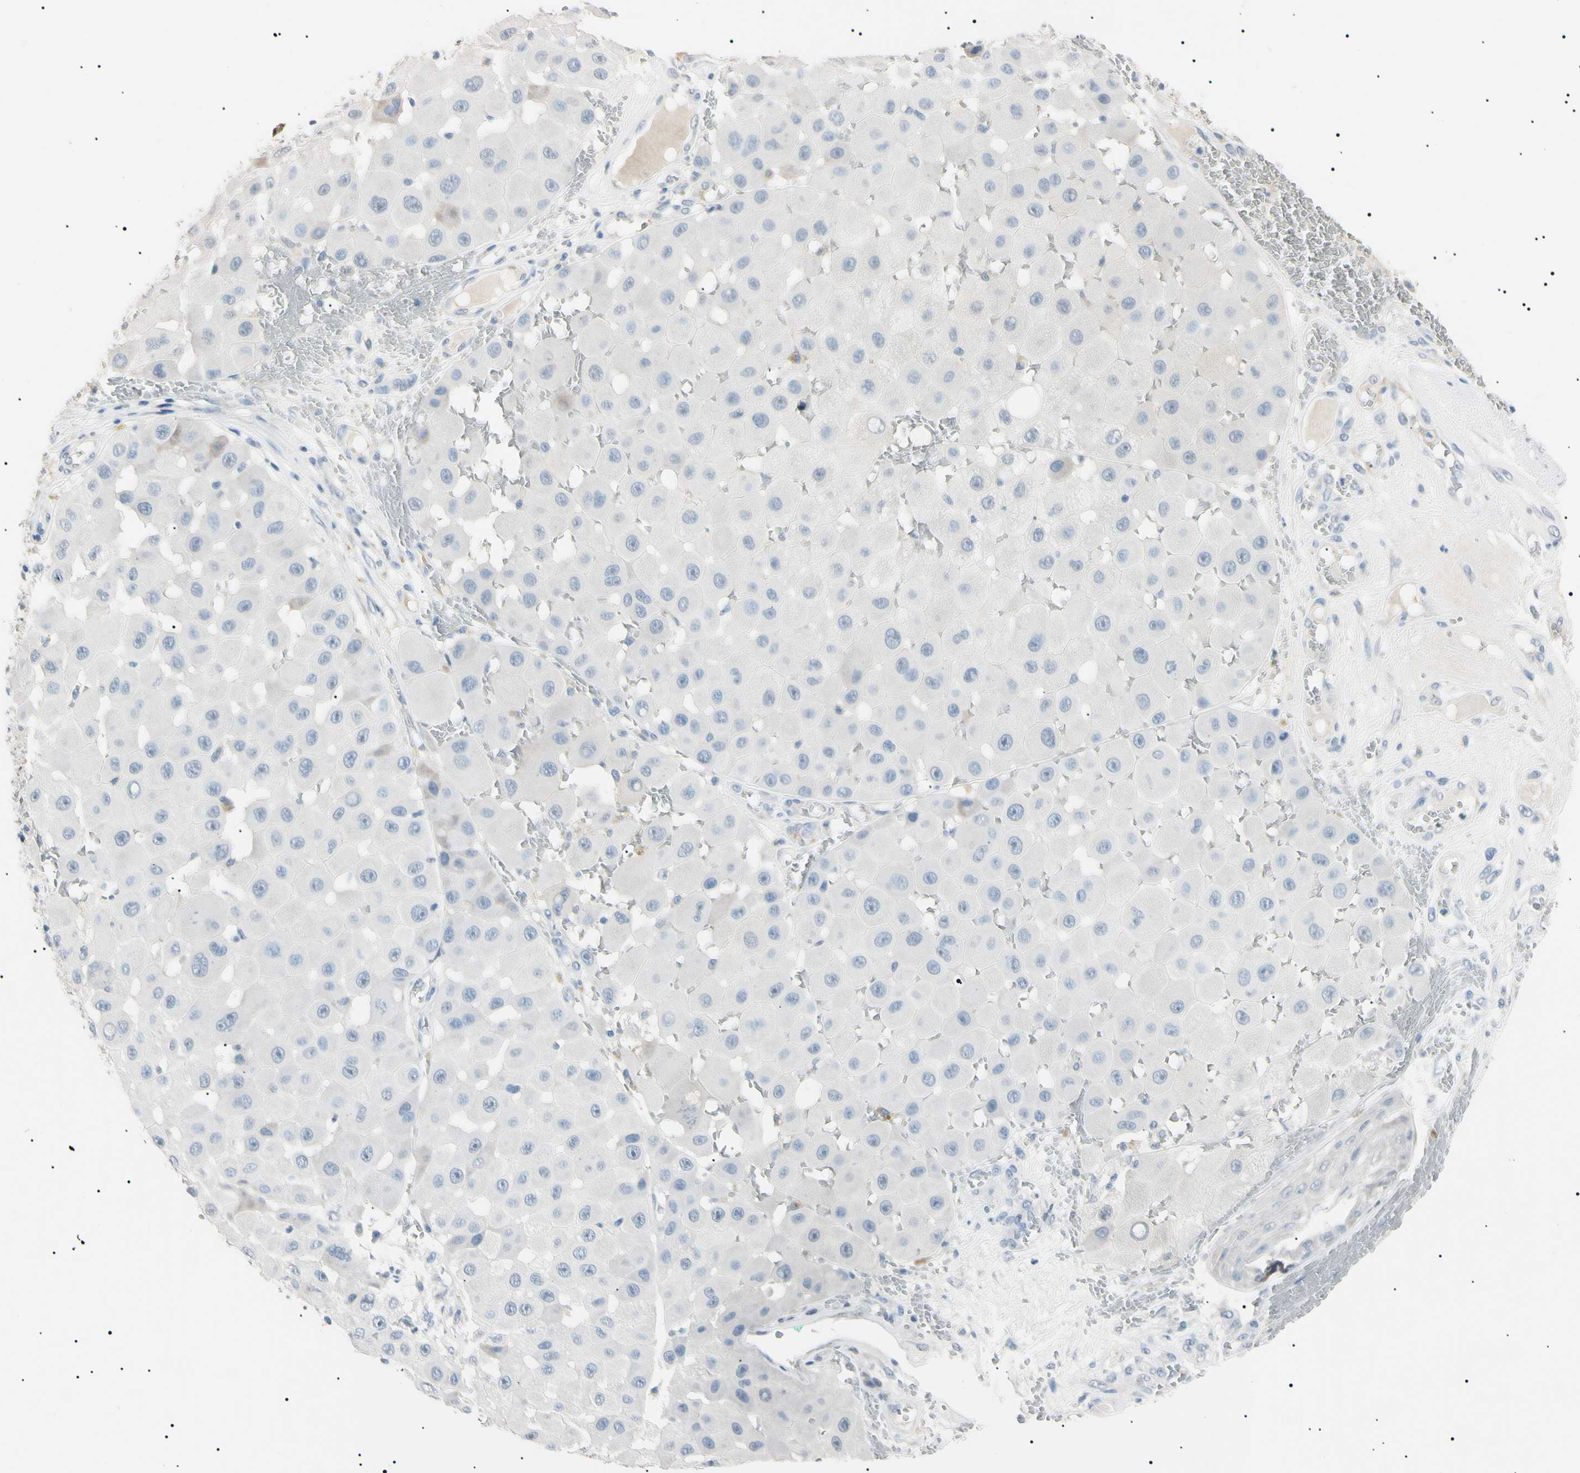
{"staining": {"intensity": "negative", "quantity": "none", "location": "none"}, "tissue": "melanoma", "cell_type": "Tumor cells", "image_type": "cancer", "snomed": [{"axis": "morphology", "description": "Malignant melanoma, NOS"}, {"axis": "topography", "description": "Skin"}], "caption": "DAB (3,3'-diaminobenzidine) immunohistochemical staining of human melanoma exhibits no significant expression in tumor cells. (DAB immunohistochemistry (IHC), high magnification).", "gene": "CGB3", "patient": {"sex": "female", "age": 81}}